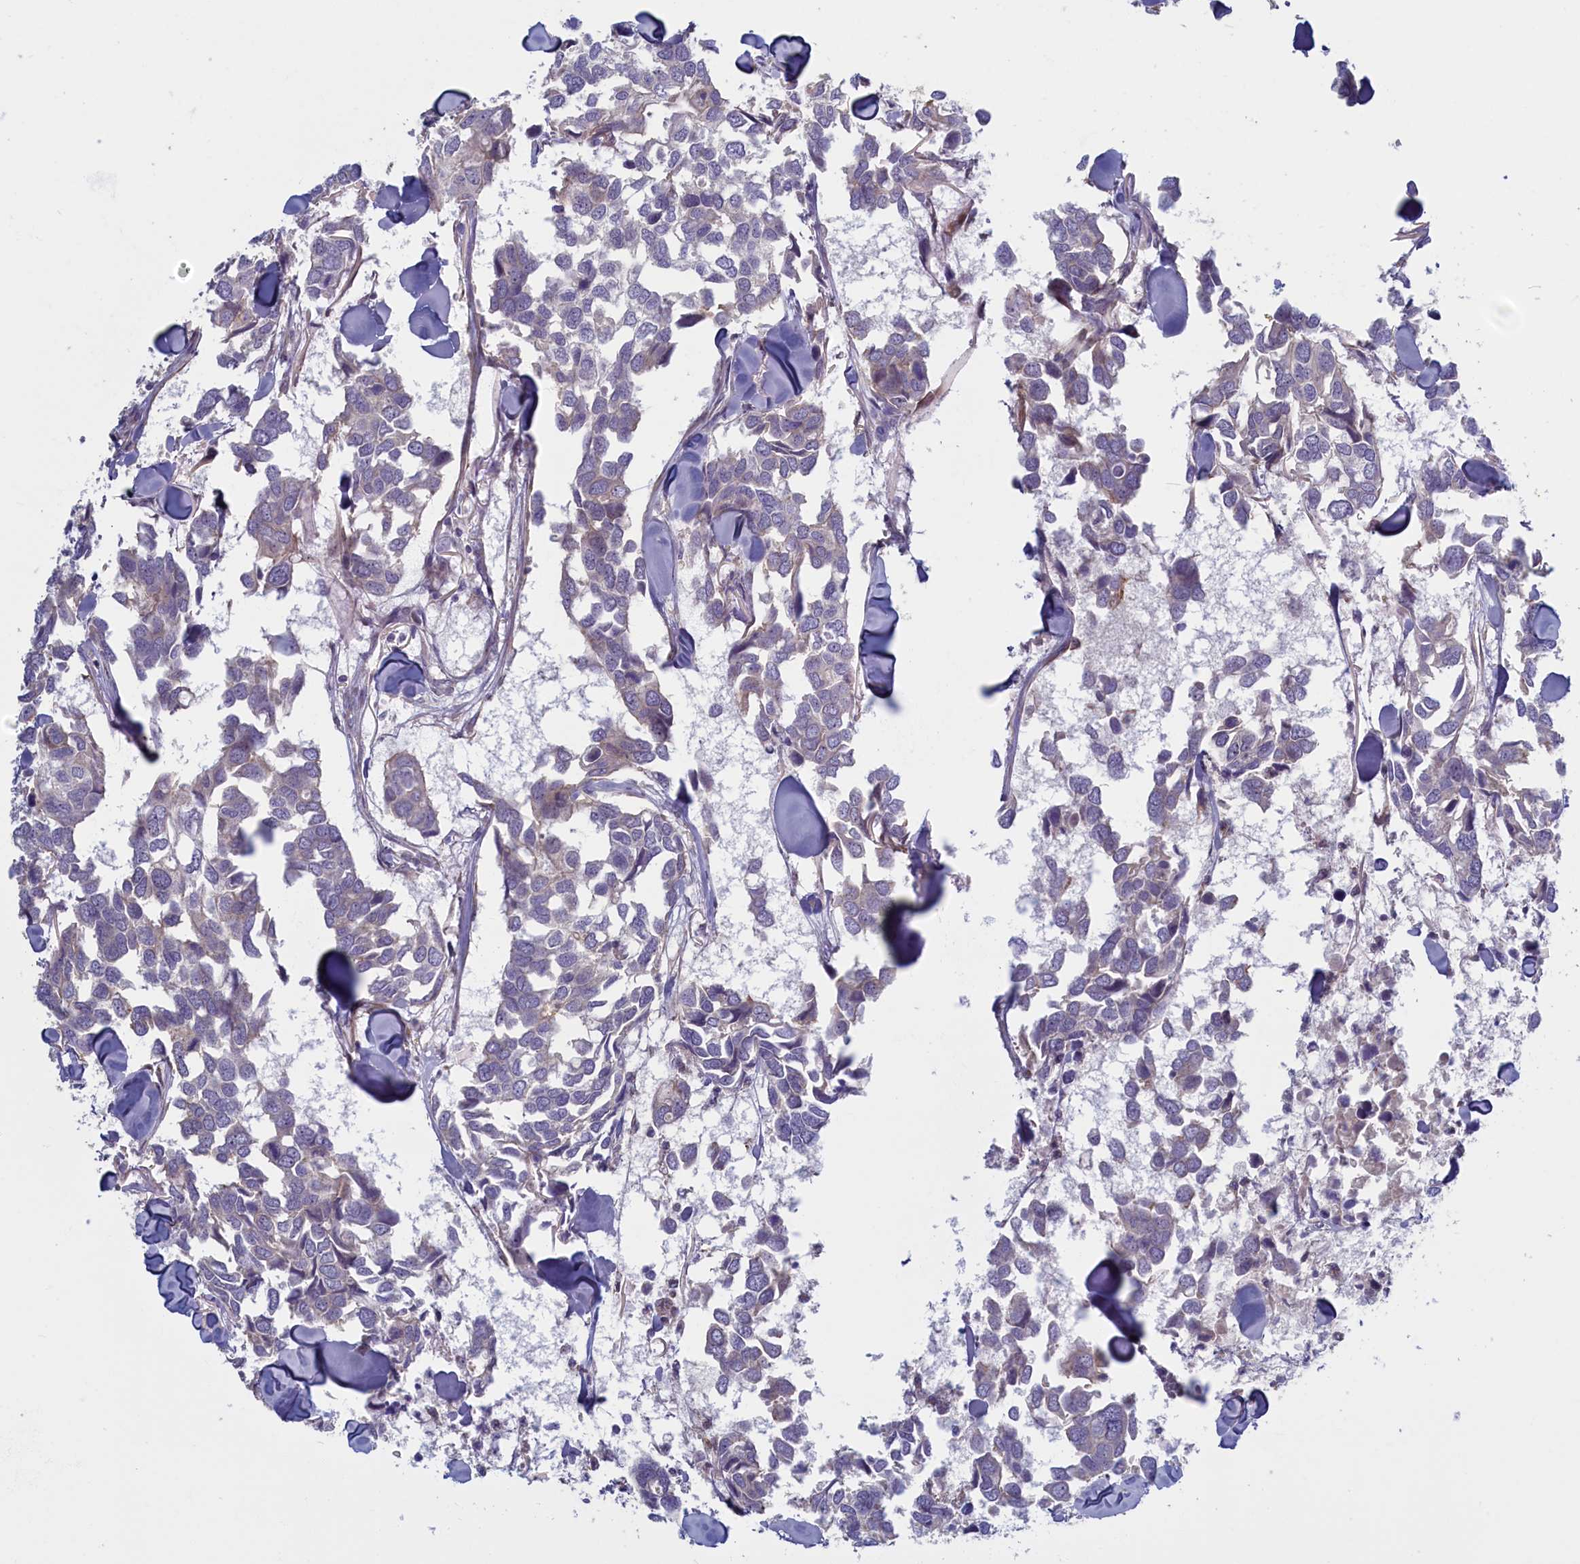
{"staining": {"intensity": "negative", "quantity": "none", "location": "none"}, "tissue": "breast cancer", "cell_type": "Tumor cells", "image_type": "cancer", "snomed": [{"axis": "morphology", "description": "Duct carcinoma"}, {"axis": "topography", "description": "Breast"}], "caption": "Immunohistochemical staining of human breast cancer exhibits no significant staining in tumor cells. (DAB immunohistochemistry with hematoxylin counter stain).", "gene": "TRPM4", "patient": {"sex": "female", "age": 83}}